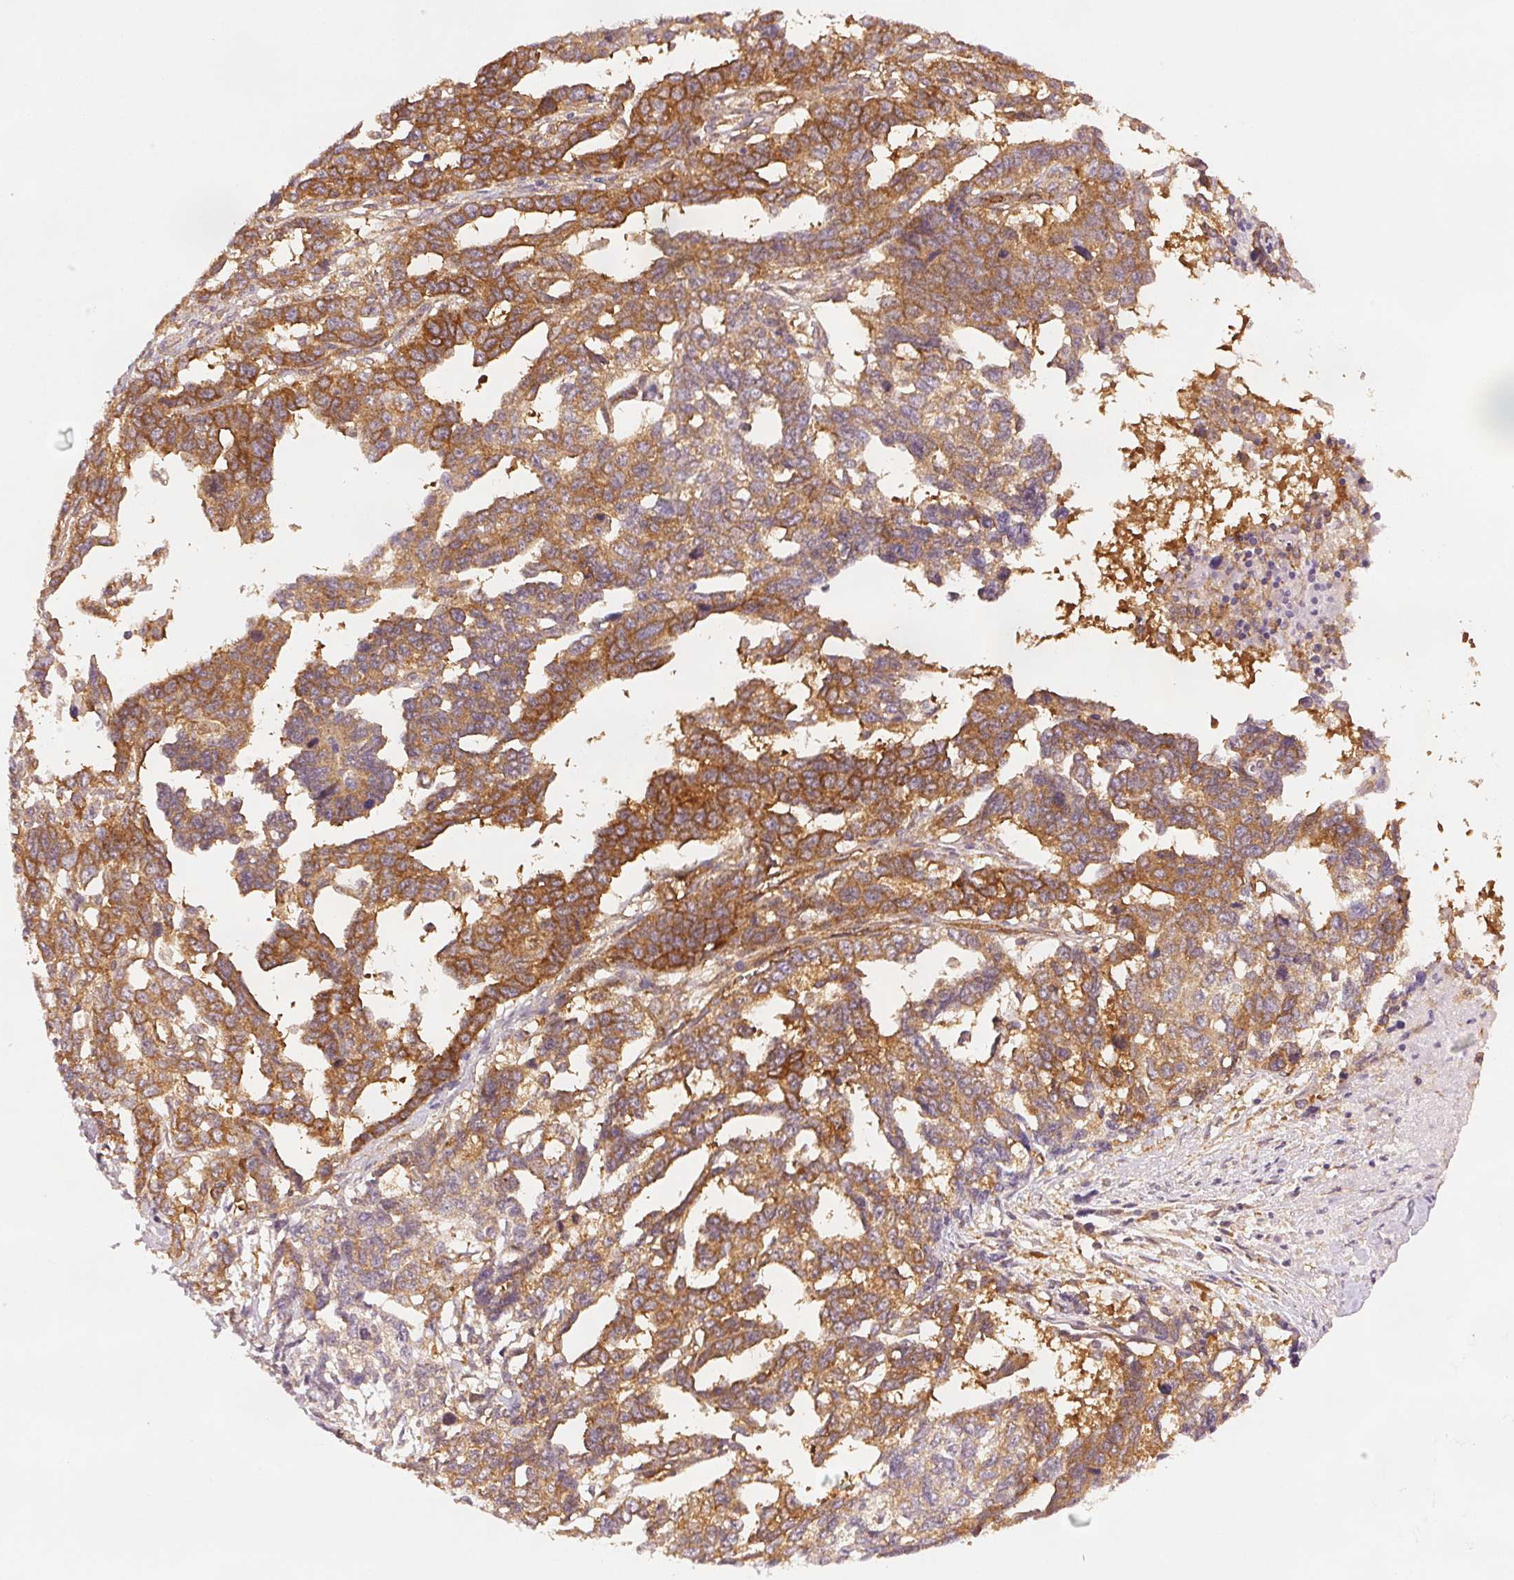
{"staining": {"intensity": "moderate", "quantity": ">75%", "location": "cytoplasmic/membranous"}, "tissue": "ovarian cancer", "cell_type": "Tumor cells", "image_type": "cancer", "snomed": [{"axis": "morphology", "description": "Cystadenocarcinoma, serous, NOS"}, {"axis": "topography", "description": "Ovary"}], "caption": "Ovarian cancer (serous cystadenocarcinoma) stained with a brown dye displays moderate cytoplasmic/membranous positive staining in approximately >75% of tumor cells.", "gene": "DIAPH2", "patient": {"sex": "female", "age": 69}}